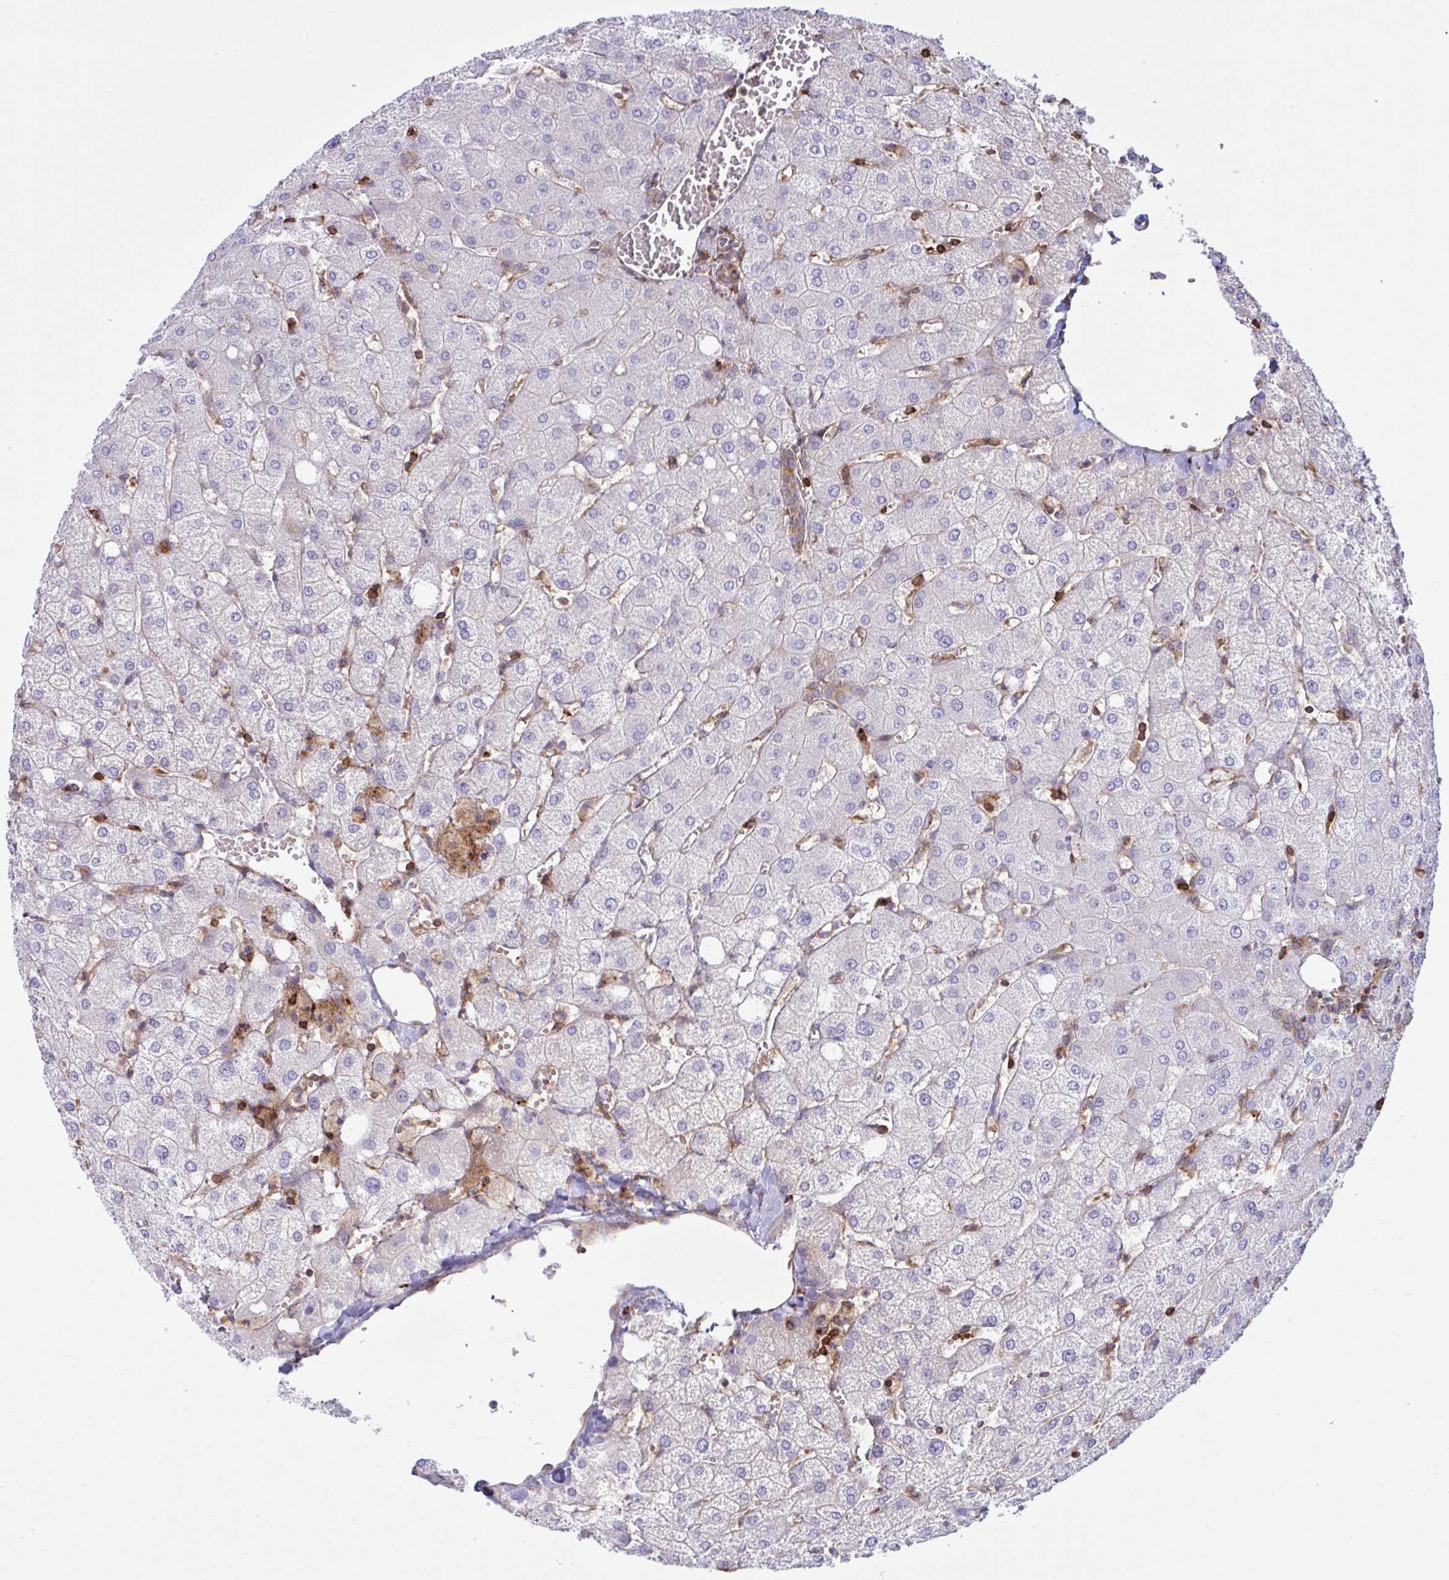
{"staining": {"intensity": "moderate", "quantity": ">75%", "location": "cytoplasmic/membranous"}, "tissue": "liver", "cell_type": "Cholangiocytes", "image_type": "normal", "snomed": [{"axis": "morphology", "description": "Normal tissue, NOS"}, {"axis": "topography", "description": "Liver"}], "caption": "An image of human liver stained for a protein reveals moderate cytoplasmic/membranous brown staining in cholangiocytes.", "gene": "TSC22D3", "patient": {"sex": "female", "age": 54}}